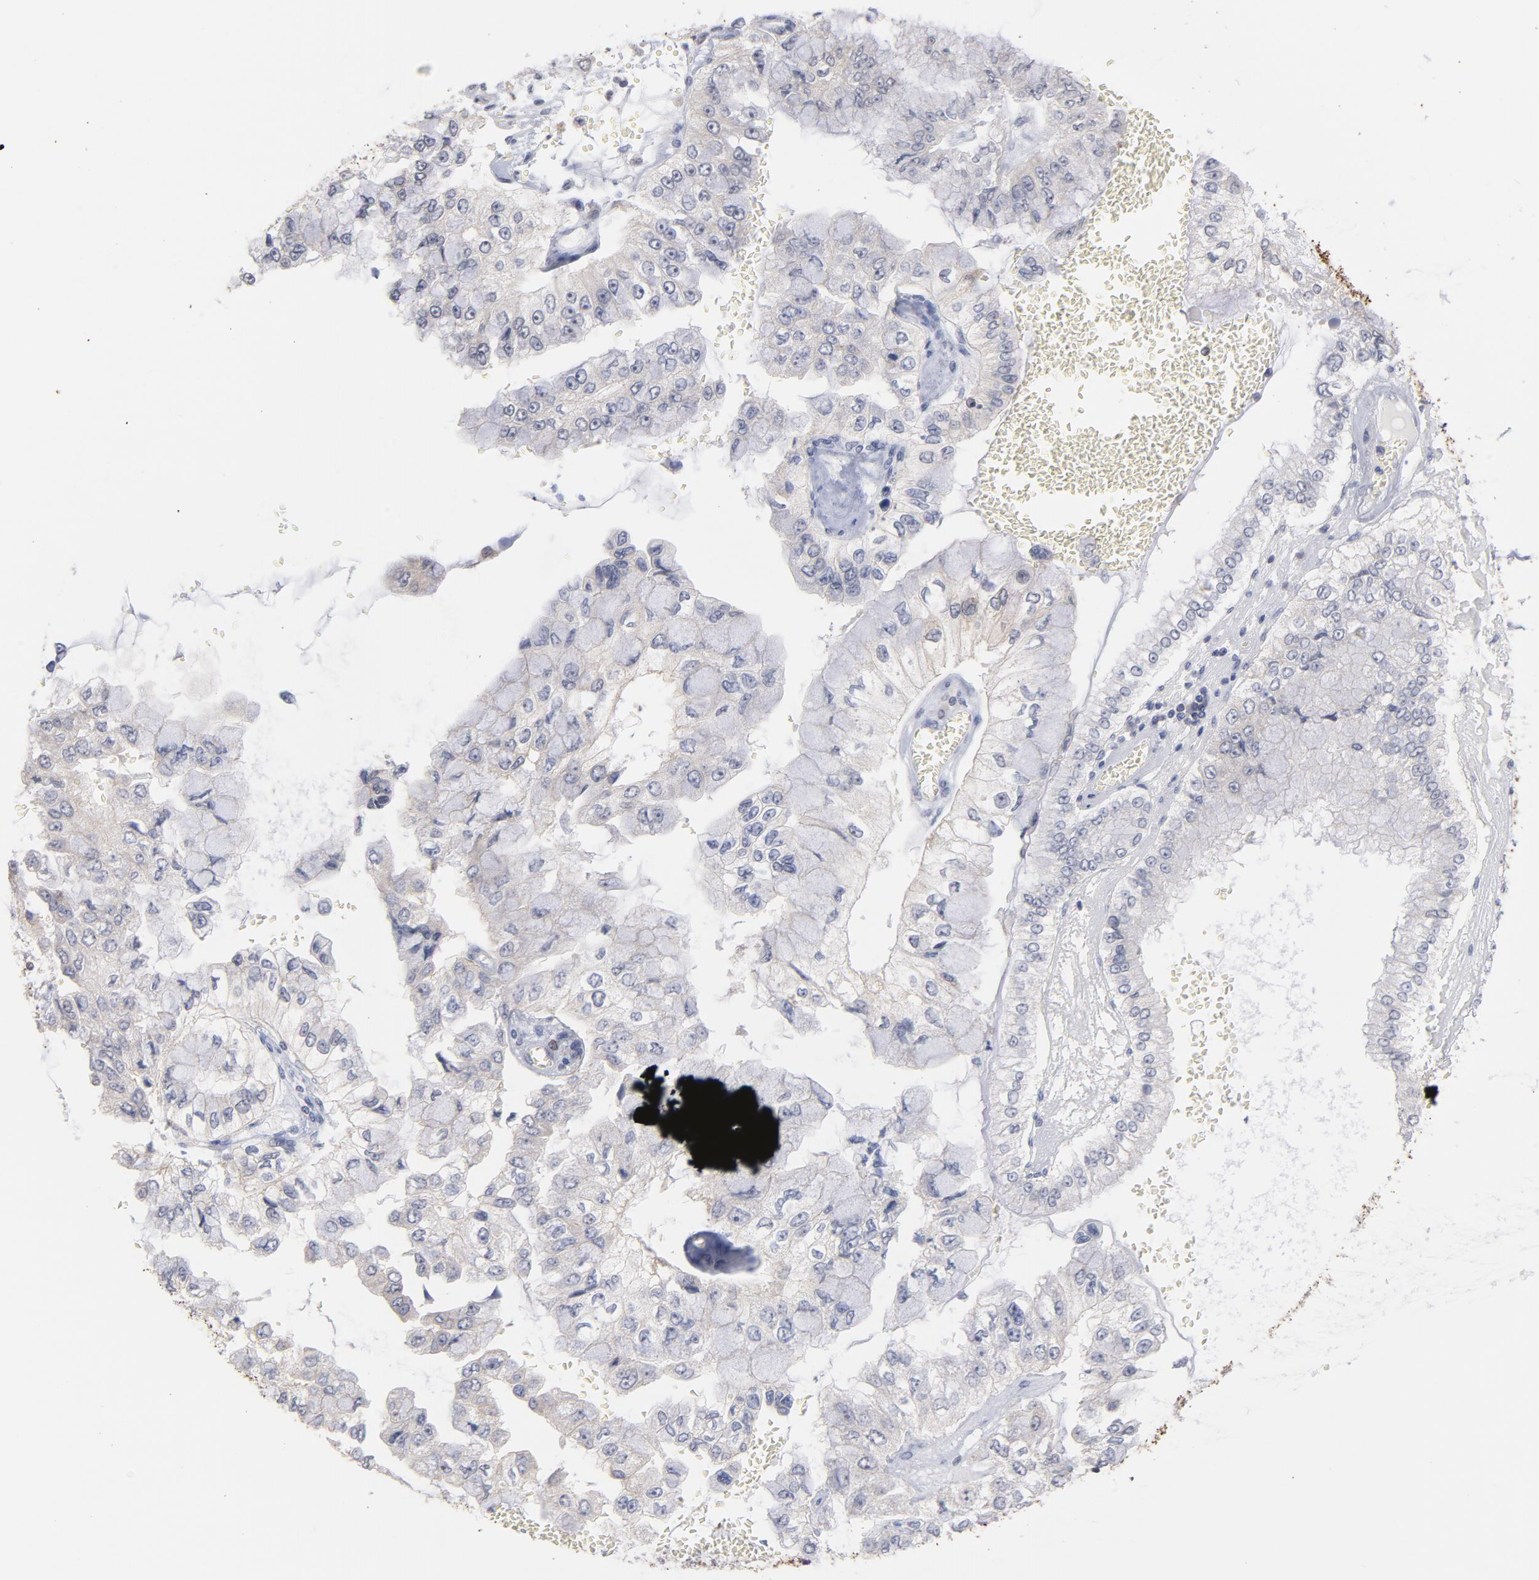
{"staining": {"intensity": "negative", "quantity": "none", "location": "none"}, "tissue": "liver cancer", "cell_type": "Tumor cells", "image_type": "cancer", "snomed": [{"axis": "morphology", "description": "Cholangiocarcinoma"}, {"axis": "topography", "description": "Liver"}], "caption": "Immunohistochemistry micrograph of human liver cancer (cholangiocarcinoma) stained for a protein (brown), which reveals no staining in tumor cells.", "gene": "OAS1", "patient": {"sex": "female", "age": 79}}